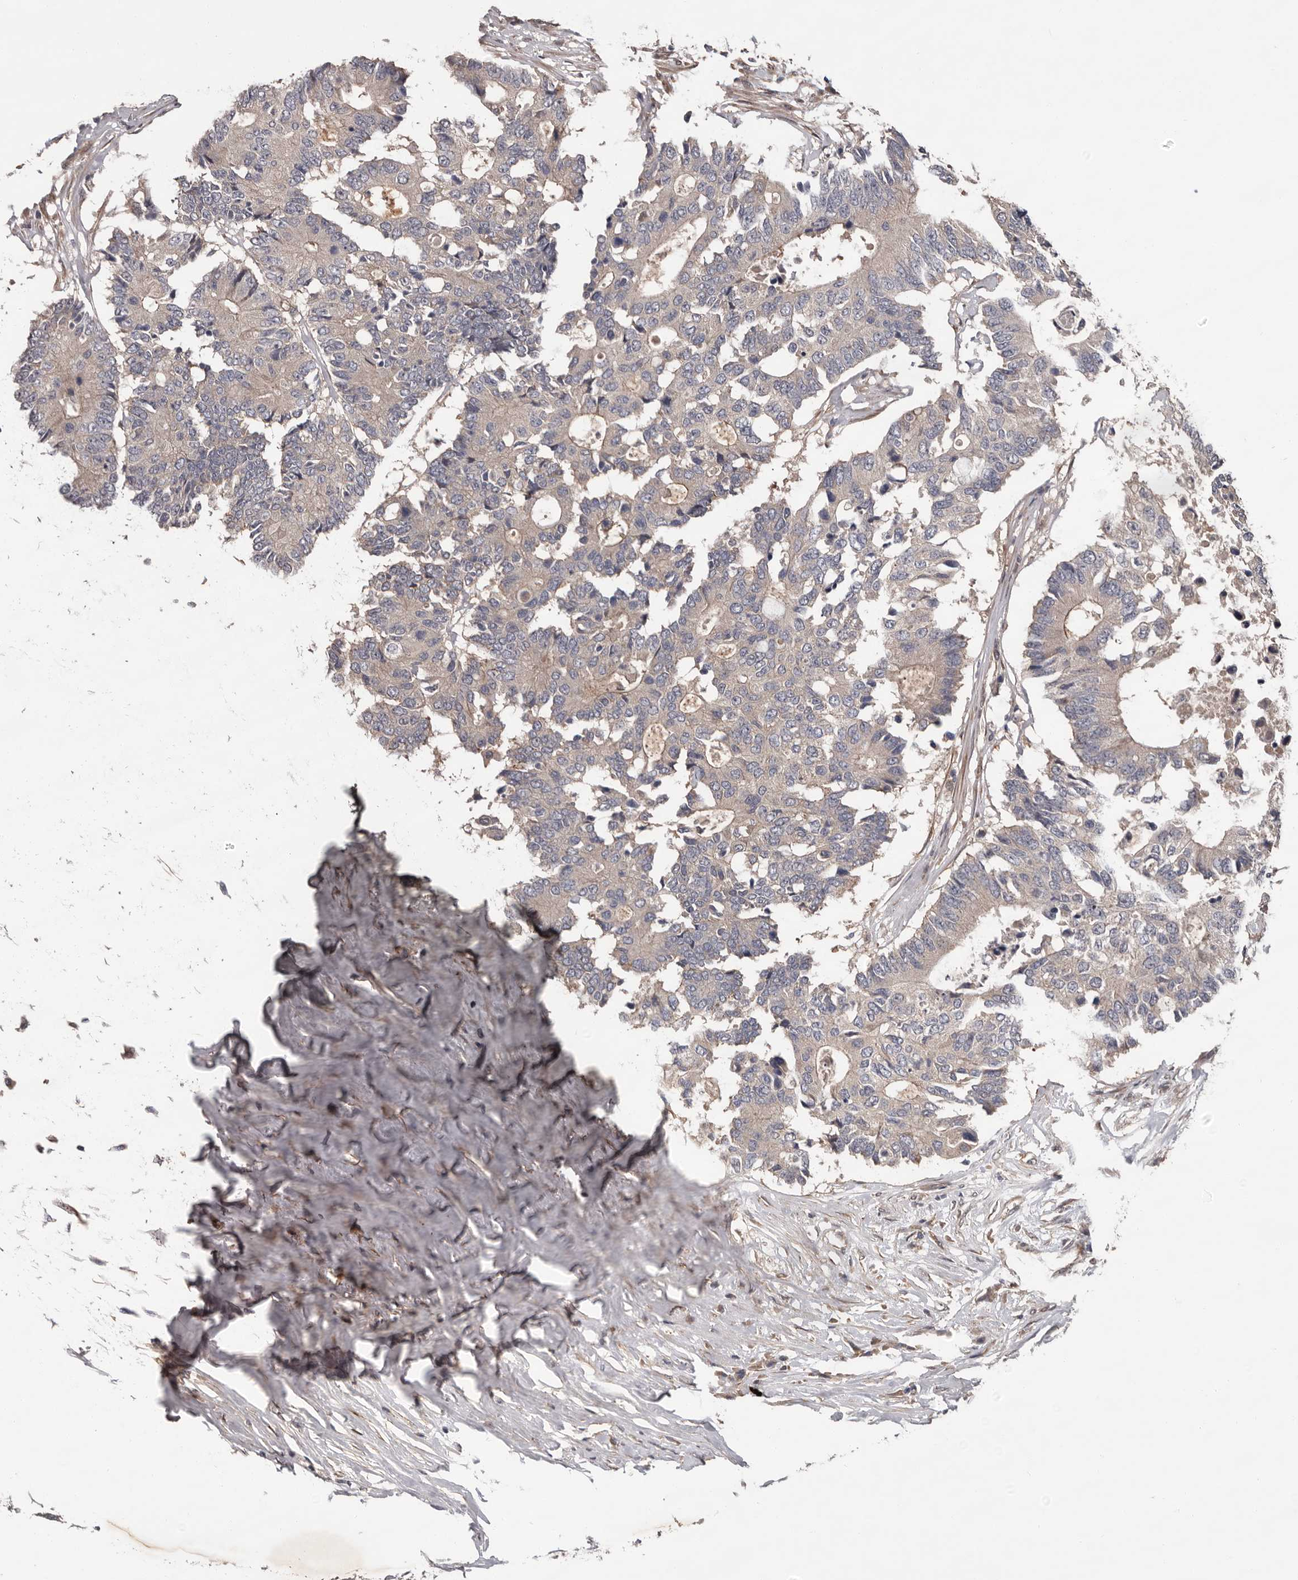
{"staining": {"intensity": "weak", "quantity": "<25%", "location": "cytoplasmic/membranous"}, "tissue": "colorectal cancer", "cell_type": "Tumor cells", "image_type": "cancer", "snomed": [{"axis": "morphology", "description": "Adenocarcinoma, NOS"}, {"axis": "topography", "description": "Colon"}], "caption": "High magnification brightfield microscopy of colorectal adenocarcinoma stained with DAB (brown) and counterstained with hematoxylin (blue): tumor cells show no significant staining.", "gene": "PRKD1", "patient": {"sex": "male", "age": 71}}